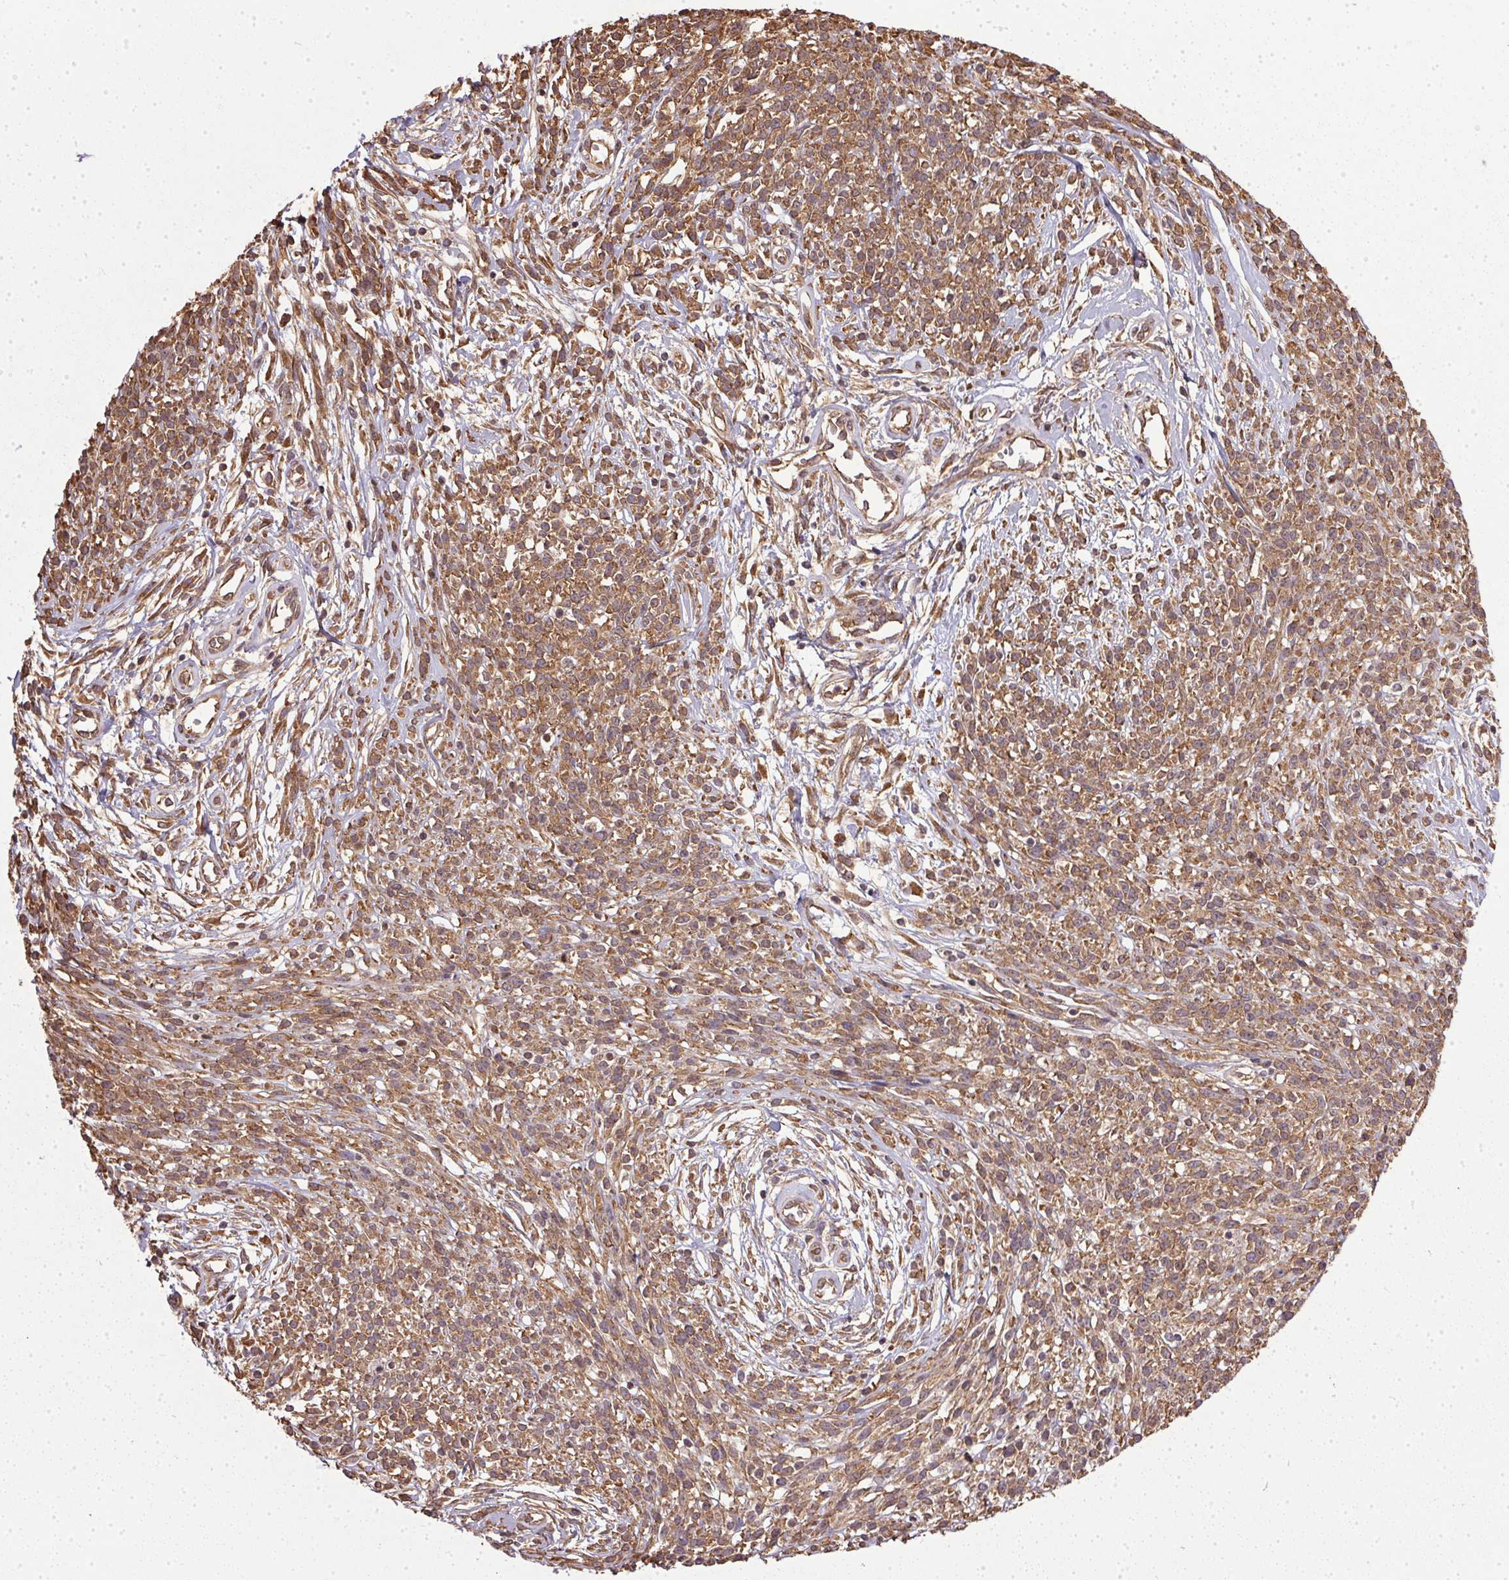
{"staining": {"intensity": "moderate", "quantity": ">75%", "location": "cytoplasmic/membranous"}, "tissue": "melanoma", "cell_type": "Tumor cells", "image_type": "cancer", "snomed": [{"axis": "morphology", "description": "Malignant melanoma, NOS"}, {"axis": "topography", "description": "Skin"}, {"axis": "topography", "description": "Skin of trunk"}], "caption": "This micrograph exhibits immunohistochemistry staining of malignant melanoma, with medium moderate cytoplasmic/membranous expression in approximately >75% of tumor cells.", "gene": "EIF2S1", "patient": {"sex": "male", "age": 74}}